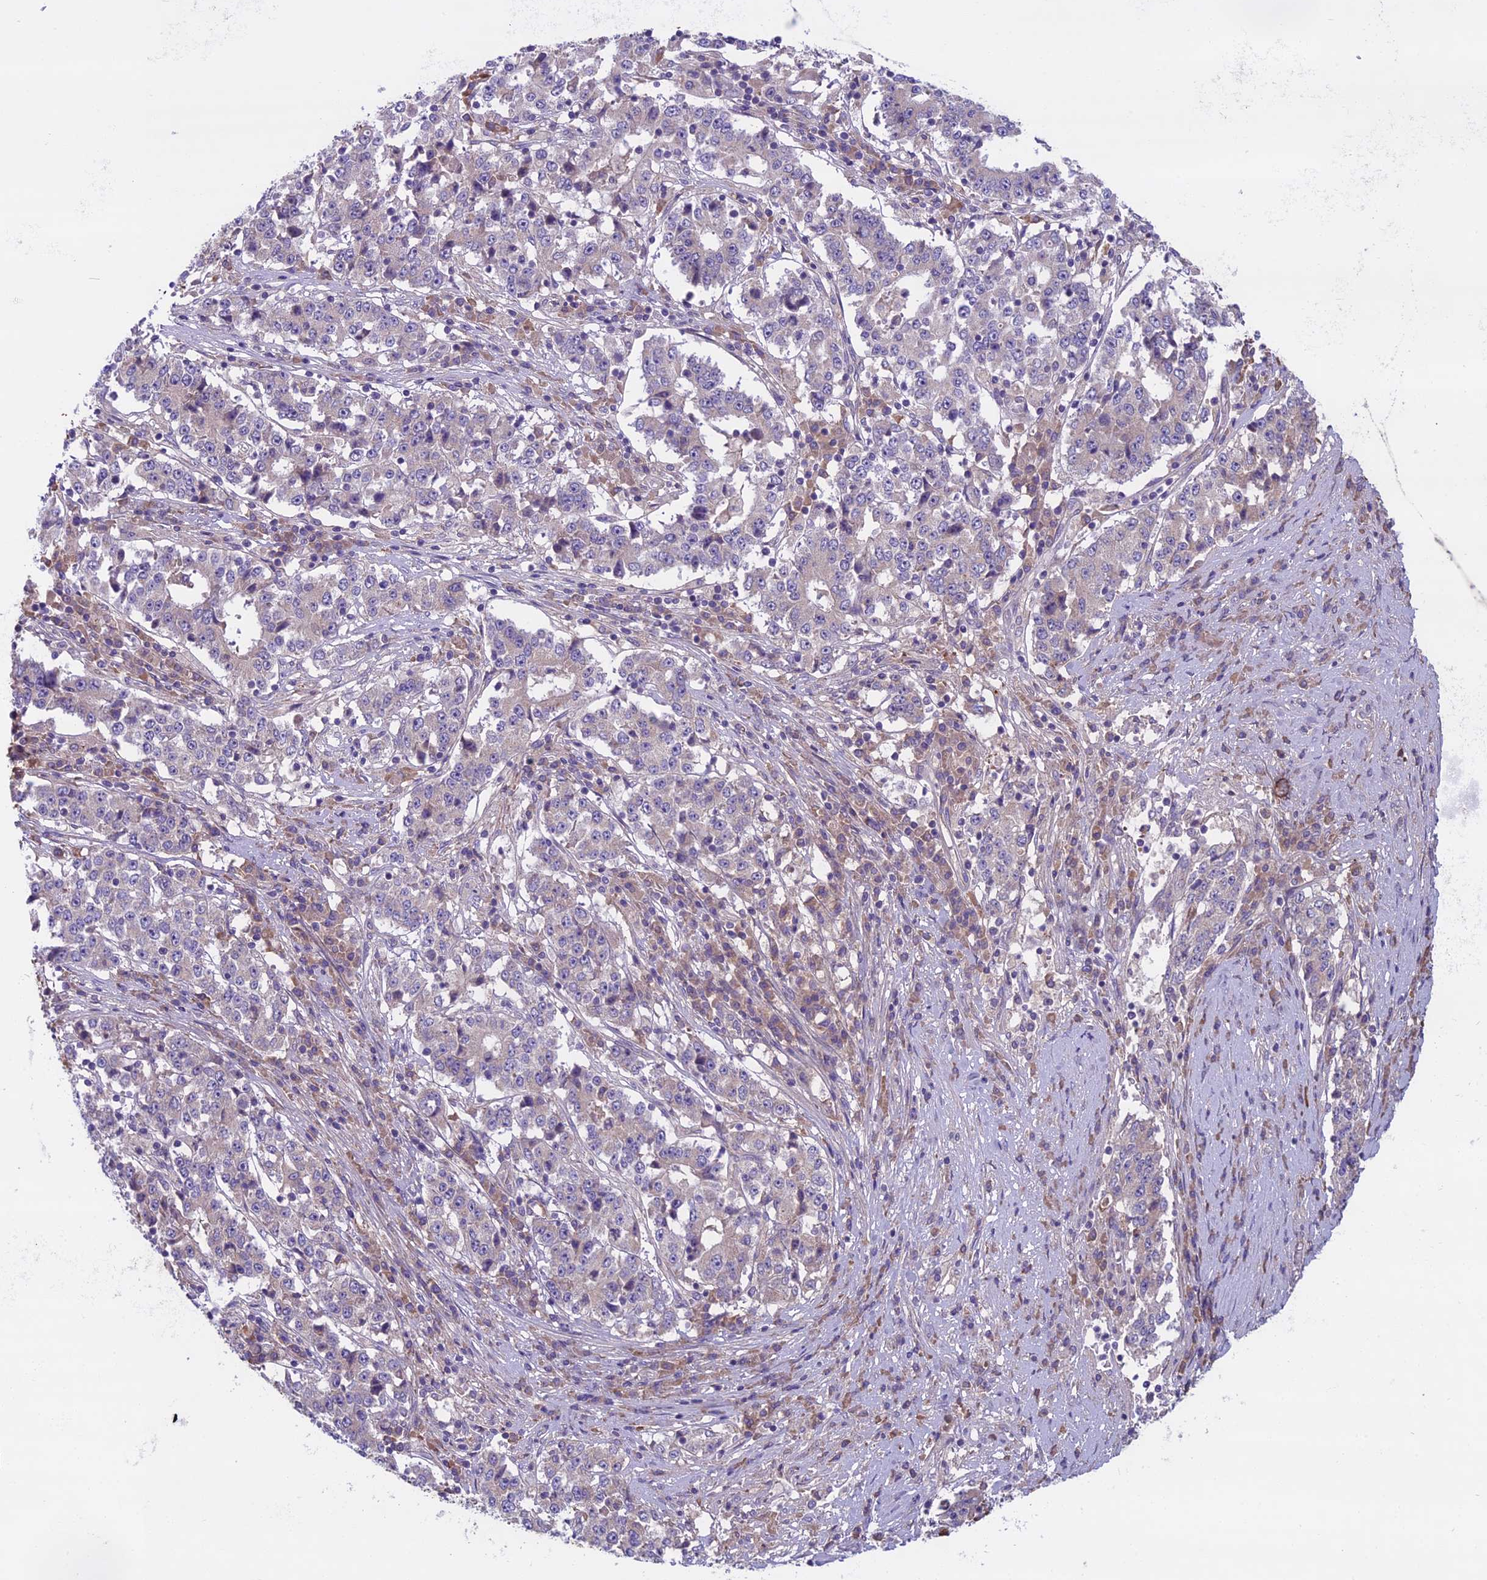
{"staining": {"intensity": "negative", "quantity": "none", "location": "none"}, "tissue": "stomach cancer", "cell_type": "Tumor cells", "image_type": "cancer", "snomed": [{"axis": "morphology", "description": "Adenocarcinoma, NOS"}, {"axis": "topography", "description": "Stomach"}], "caption": "A high-resolution histopathology image shows IHC staining of stomach cancer, which displays no significant positivity in tumor cells.", "gene": "DCTN5", "patient": {"sex": "male", "age": 59}}